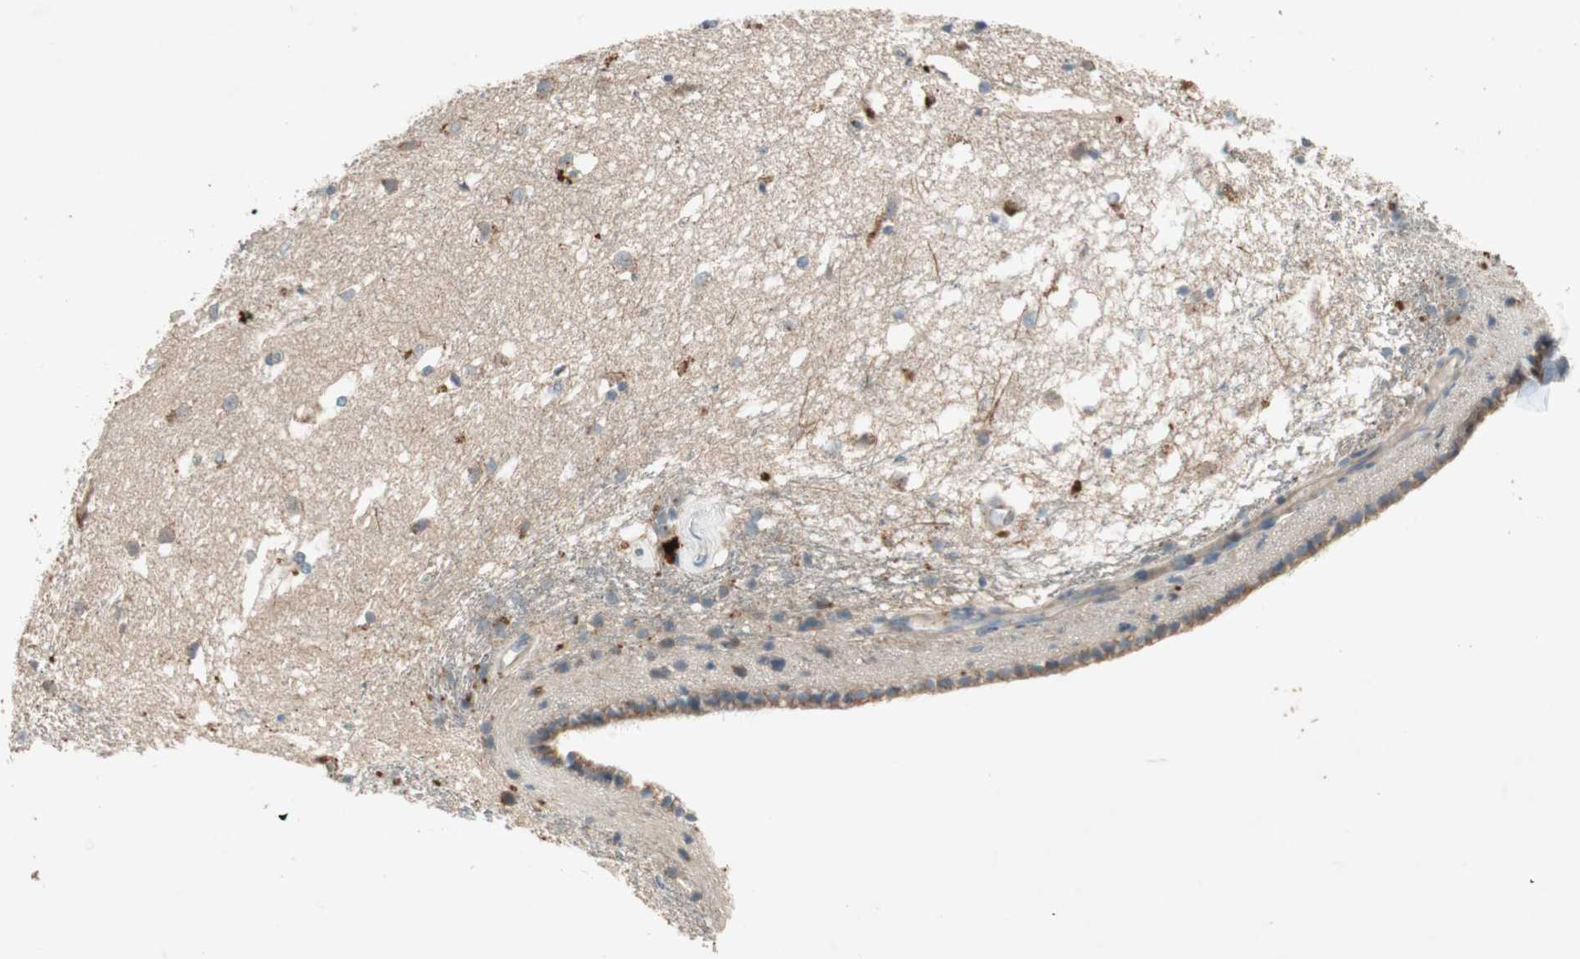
{"staining": {"intensity": "moderate", "quantity": "25%-75%", "location": "cytoplasmic/membranous"}, "tissue": "caudate", "cell_type": "Glial cells", "image_type": "normal", "snomed": [{"axis": "morphology", "description": "Normal tissue, NOS"}, {"axis": "topography", "description": "Lateral ventricle wall"}], "caption": "A photomicrograph of caudate stained for a protein shows moderate cytoplasmic/membranous brown staining in glial cells. The protein is shown in brown color, while the nuclei are stained blue.", "gene": "APOO", "patient": {"sex": "female", "age": 19}}